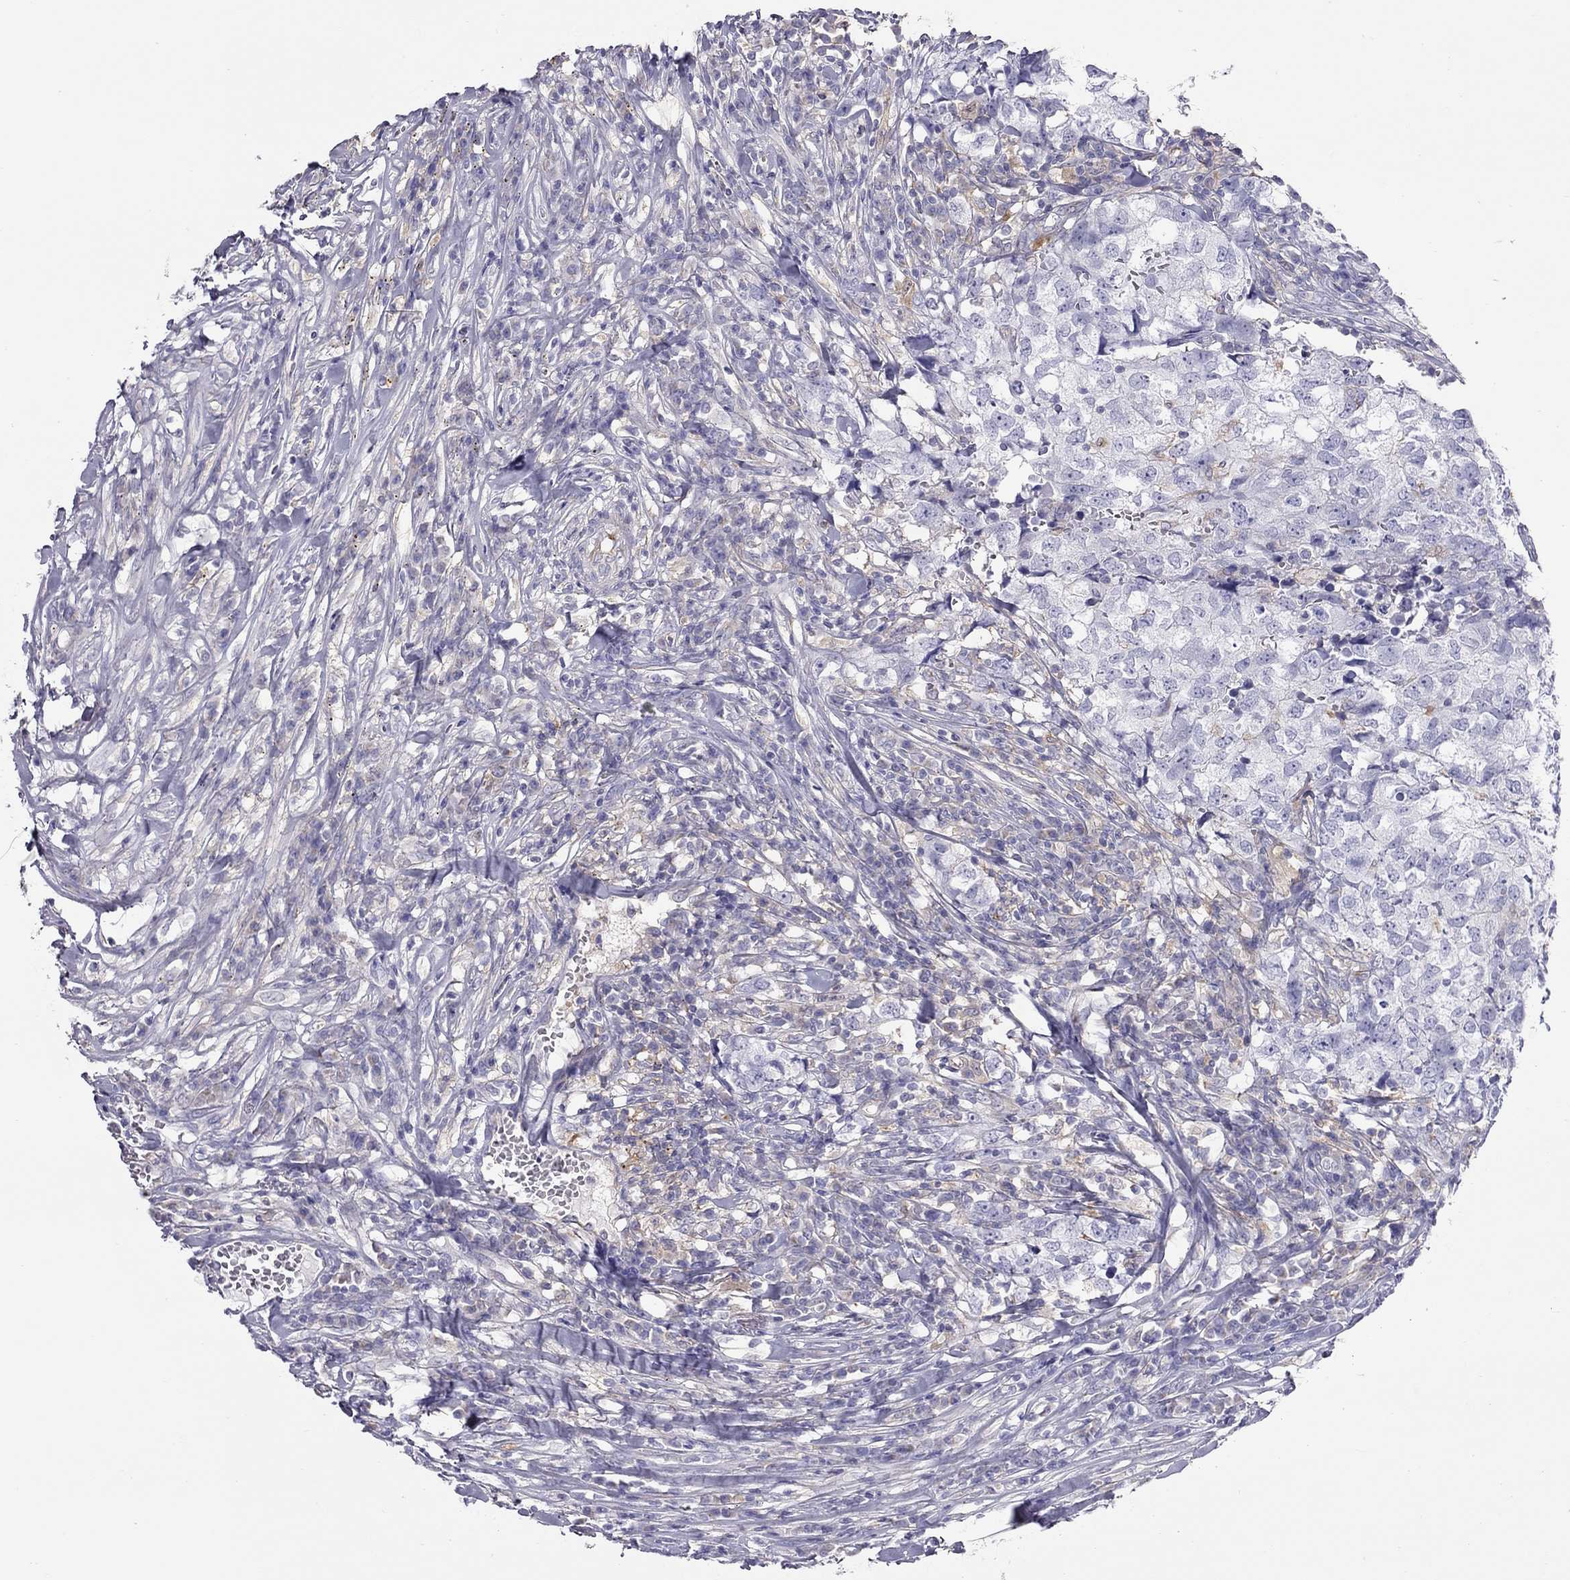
{"staining": {"intensity": "negative", "quantity": "none", "location": "none"}, "tissue": "breast cancer", "cell_type": "Tumor cells", "image_type": "cancer", "snomed": [{"axis": "morphology", "description": "Duct carcinoma"}, {"axis": "topography", "description": "Breast"}], "caption": "Protein analysis of breast cancer displays no significant staining in tumor cells. Brightfield microscopy of immunohistochemistry (IHC) stained with DAB (3,3'-diaminobenzidine) (brown) and hematoxylin (blue), captured at high magnification.", "gene": "ALOX15B", "patient": {"sex": "female", "age": 30}}